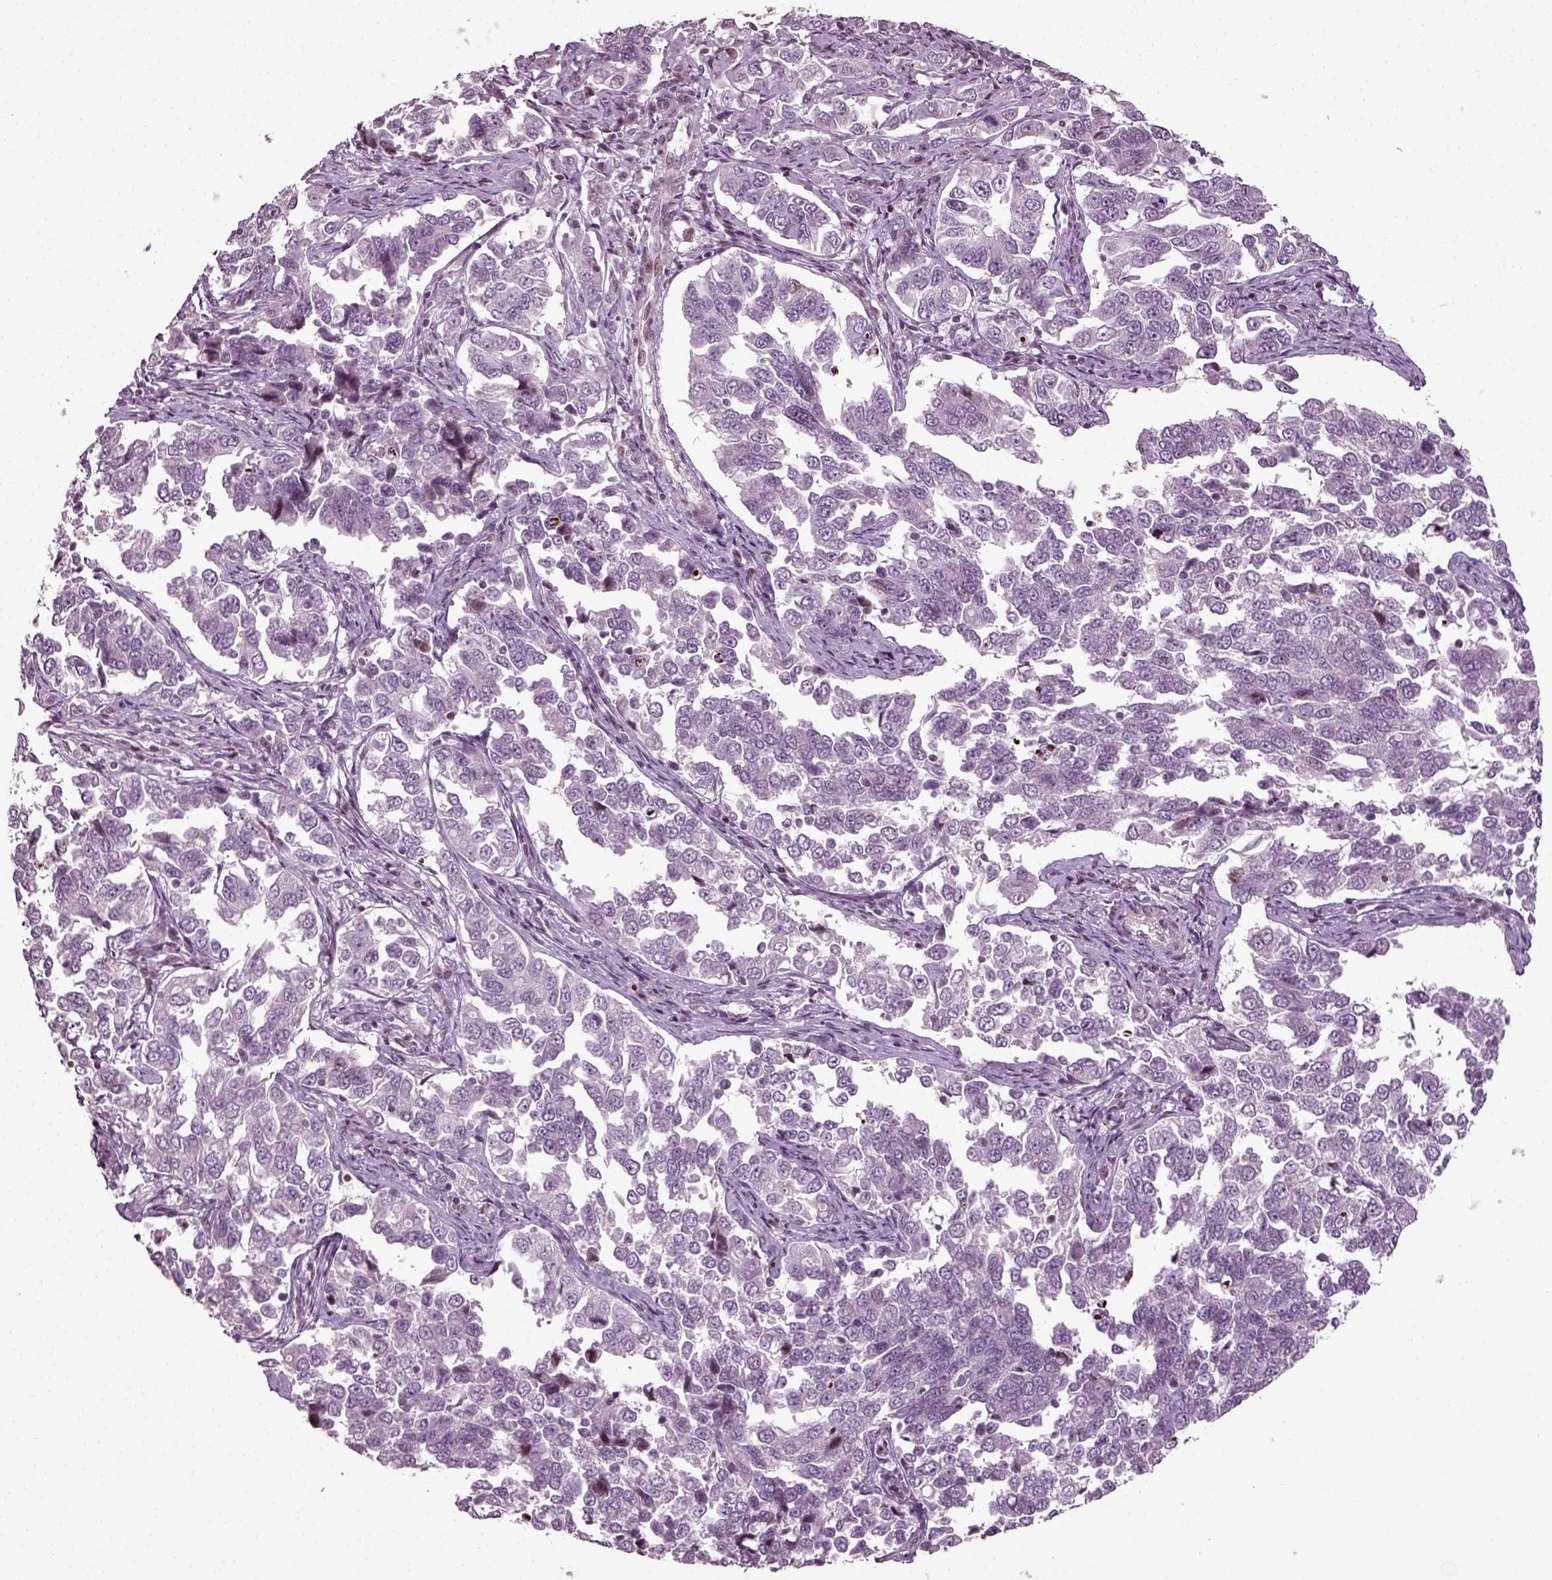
{"staining": {"intensity": "negative", "quantity": "none", "location": "none"}, "tissue": "endometrial cancer", "cell_type": "Tumor cells", "image_type": "cancer", "snomed": [{"axis": "morphology", "description": "Adenocarcinoma, NOS"}, {"axis": "topography", "description": "Endometrium"}], "caption": "Tumor cells show no significant staining in adenocarcinoma (endometrial).", "gene": "HEYL", "patient": {"sex": "female", "age": 43}}